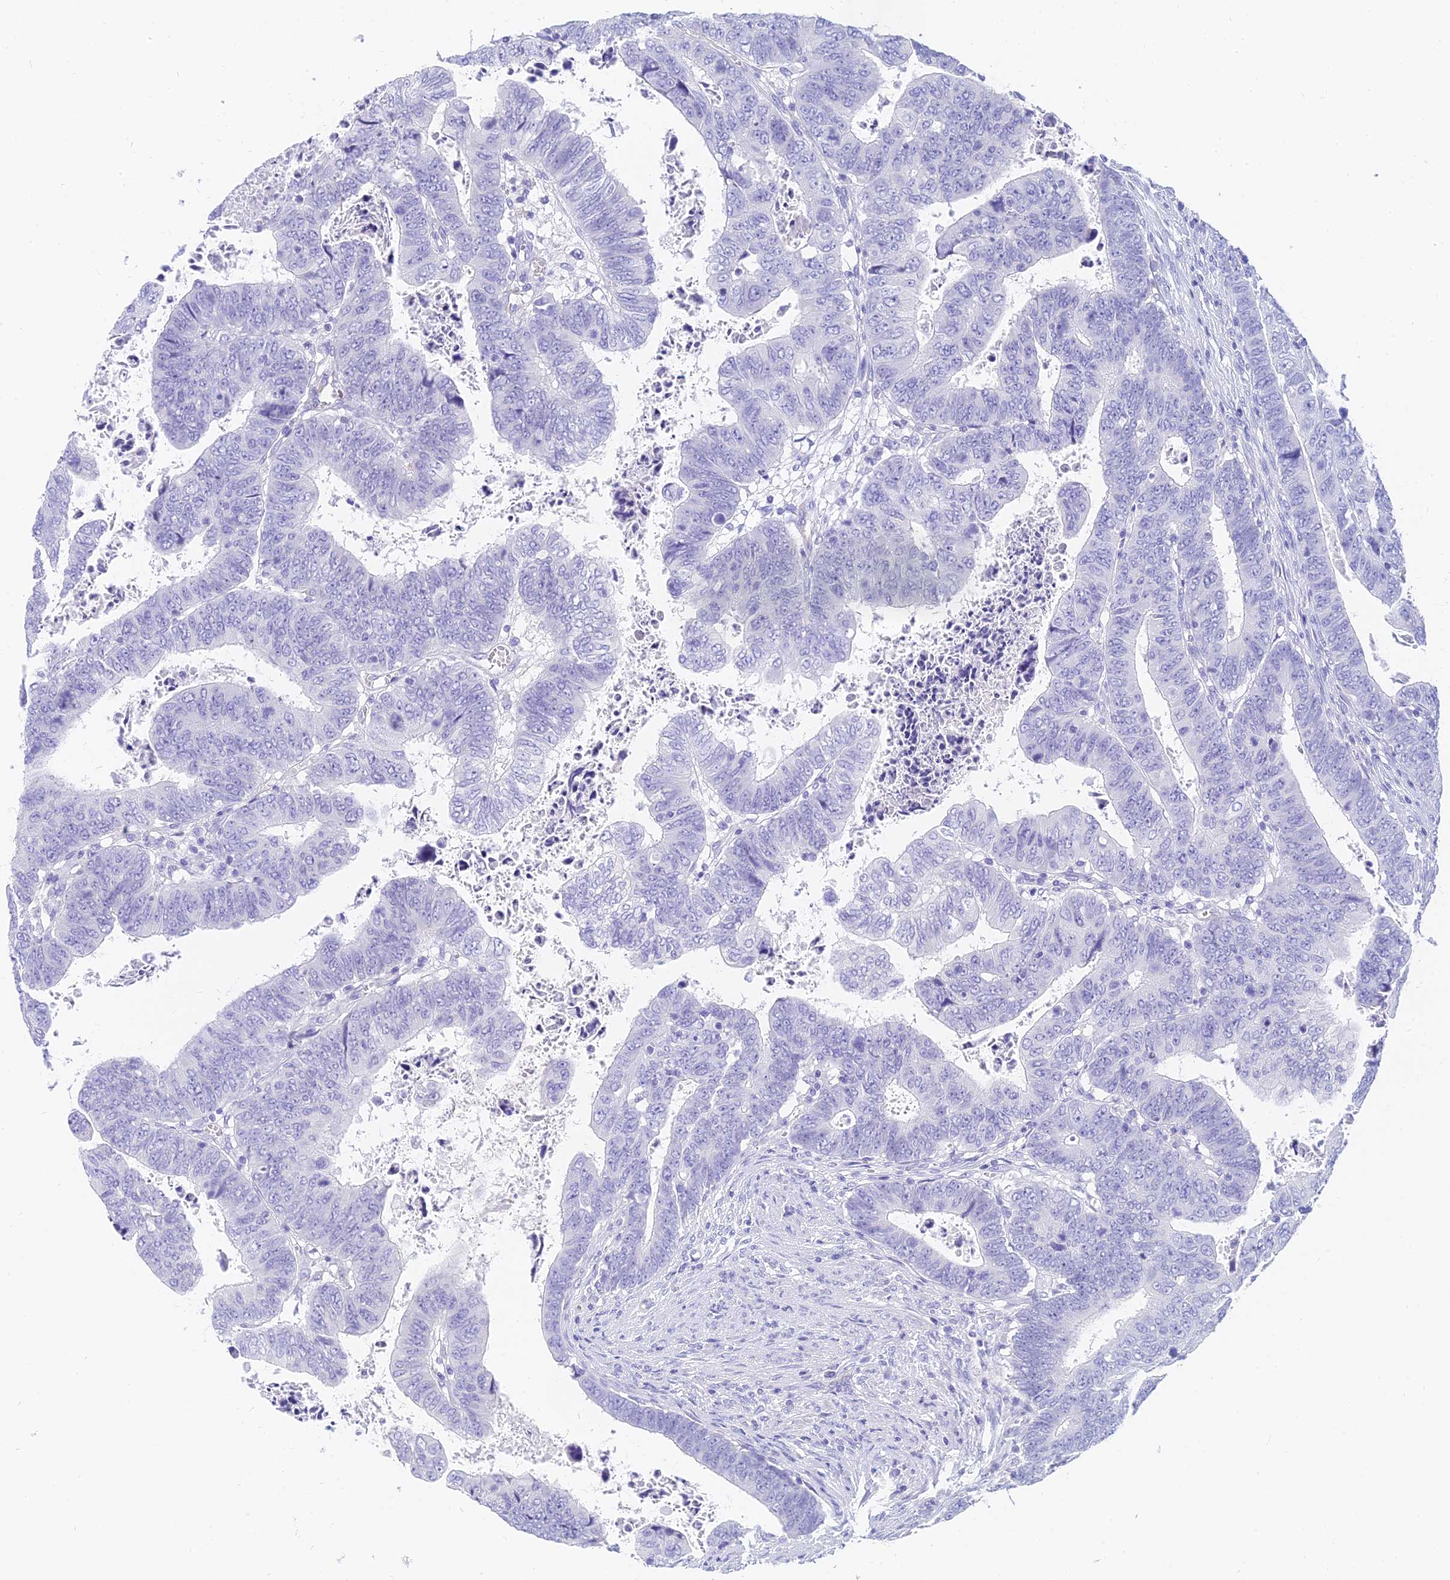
{"staining": {"intensity": "negative", "quantity": "none", "location": "none"}, "tissue": "colorectal cancer", "cell_type": "Tumor cells", "image_type": "cancer", "snomed": [{"axis": "morphology", "description": "Normal tissue, NOS"}, {"axis": "morphology", "description": "Adenocarcinoma, NOS"}, {"axis": "topography", "description": "Rectum"}], "caption": "DAB immunohistochemical staining of colorectal cancer shows no significant staining in tumor cells.", "gene": "SLC36A2", "patient": {"sex": "female", "age": 65}}